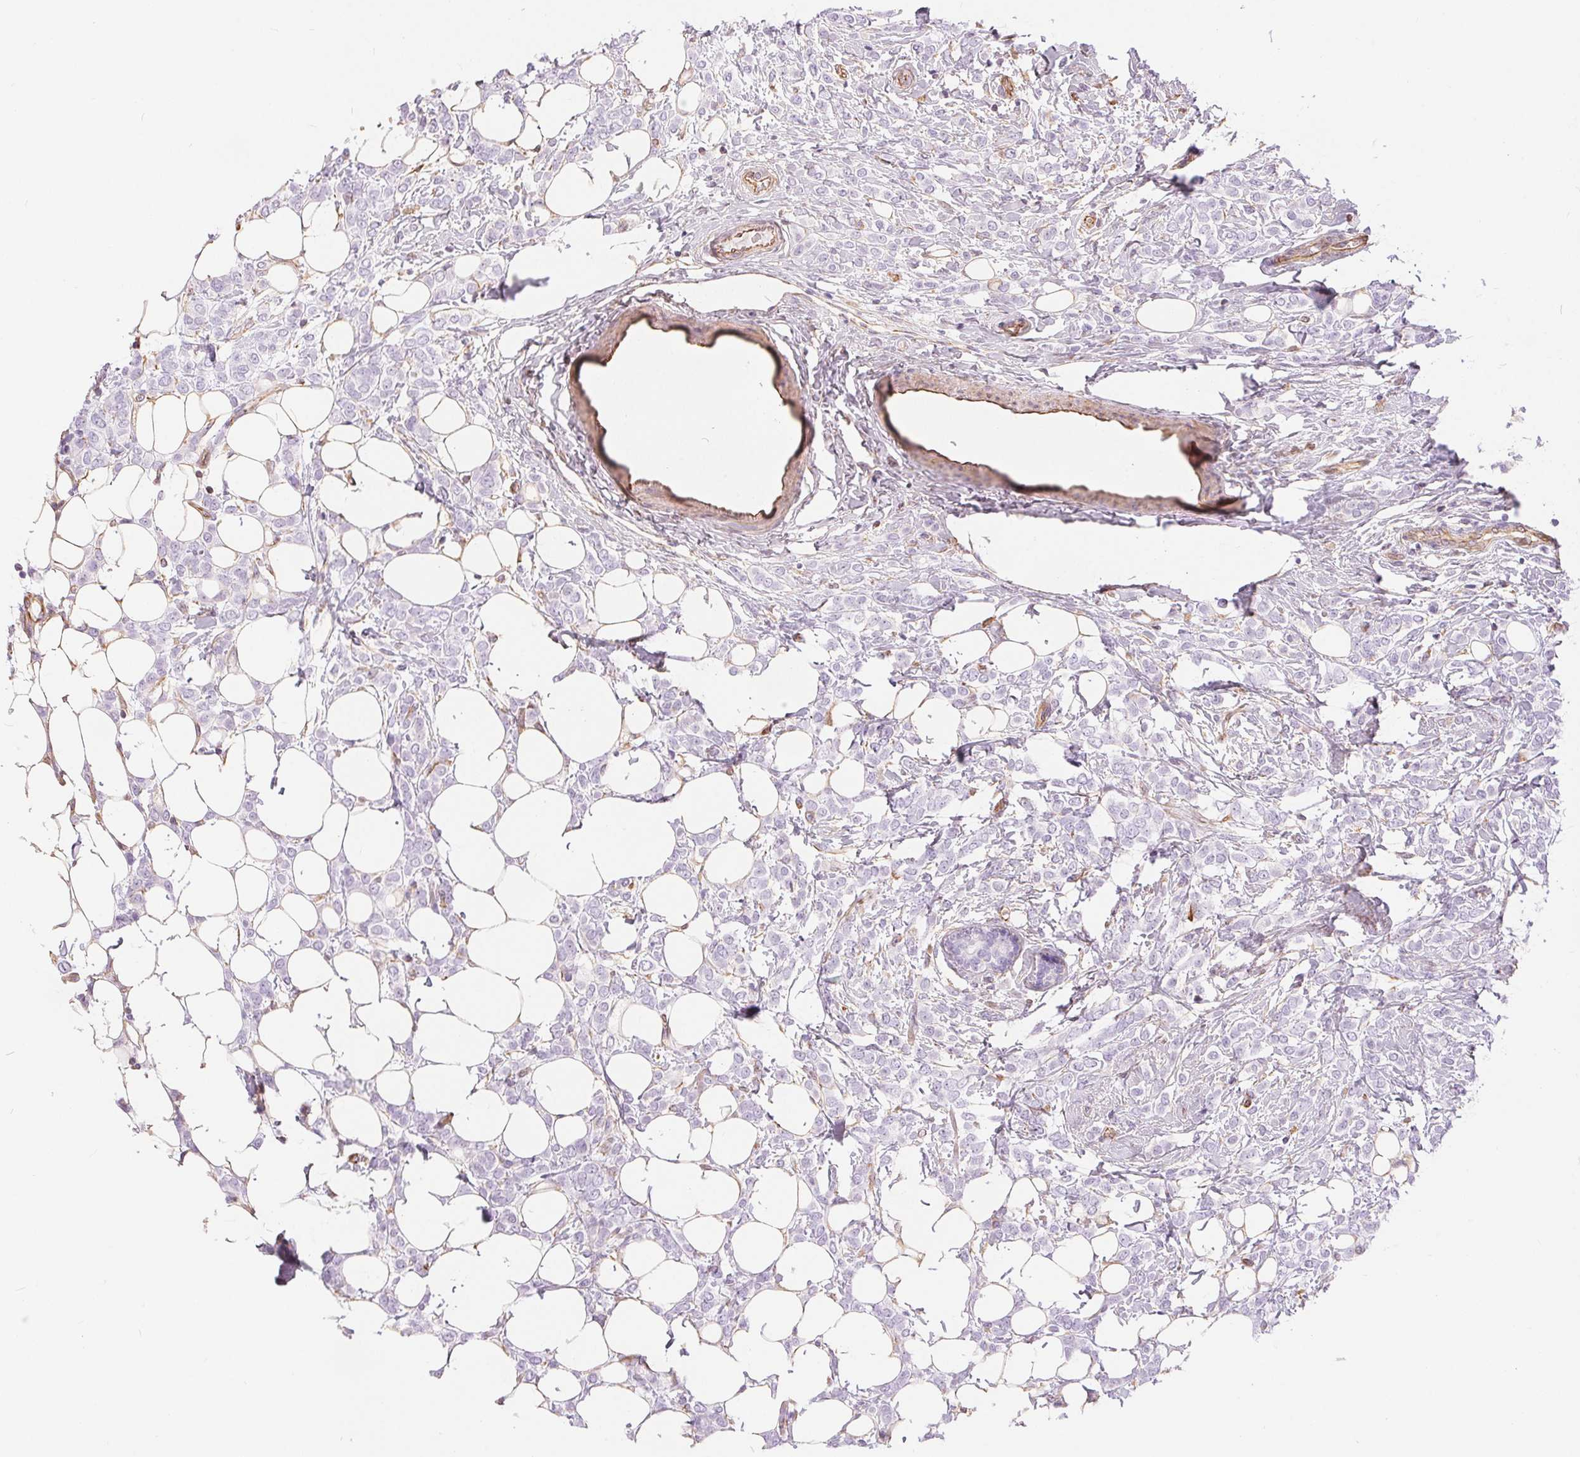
{"staining": {"intensity": "negative", "quantity": "none", "location": "none"}, "tissue": "breast cancer", "cell_type": "Tumor cells", "image_type": "cancer", "snomed": [{"axis": "morphology", "description": "Lobular carcinoma"}, {"axis": "topography", "description": "Breast"}], "caption": "DAB (3,3'-diaminobenzidine) immunohistochemical staining of human breast cancer (lobular carcinoma) displays no significant staining in tumor cells.", "gene": "GFAP", "patient": {"sex": "female", "age": 49}}